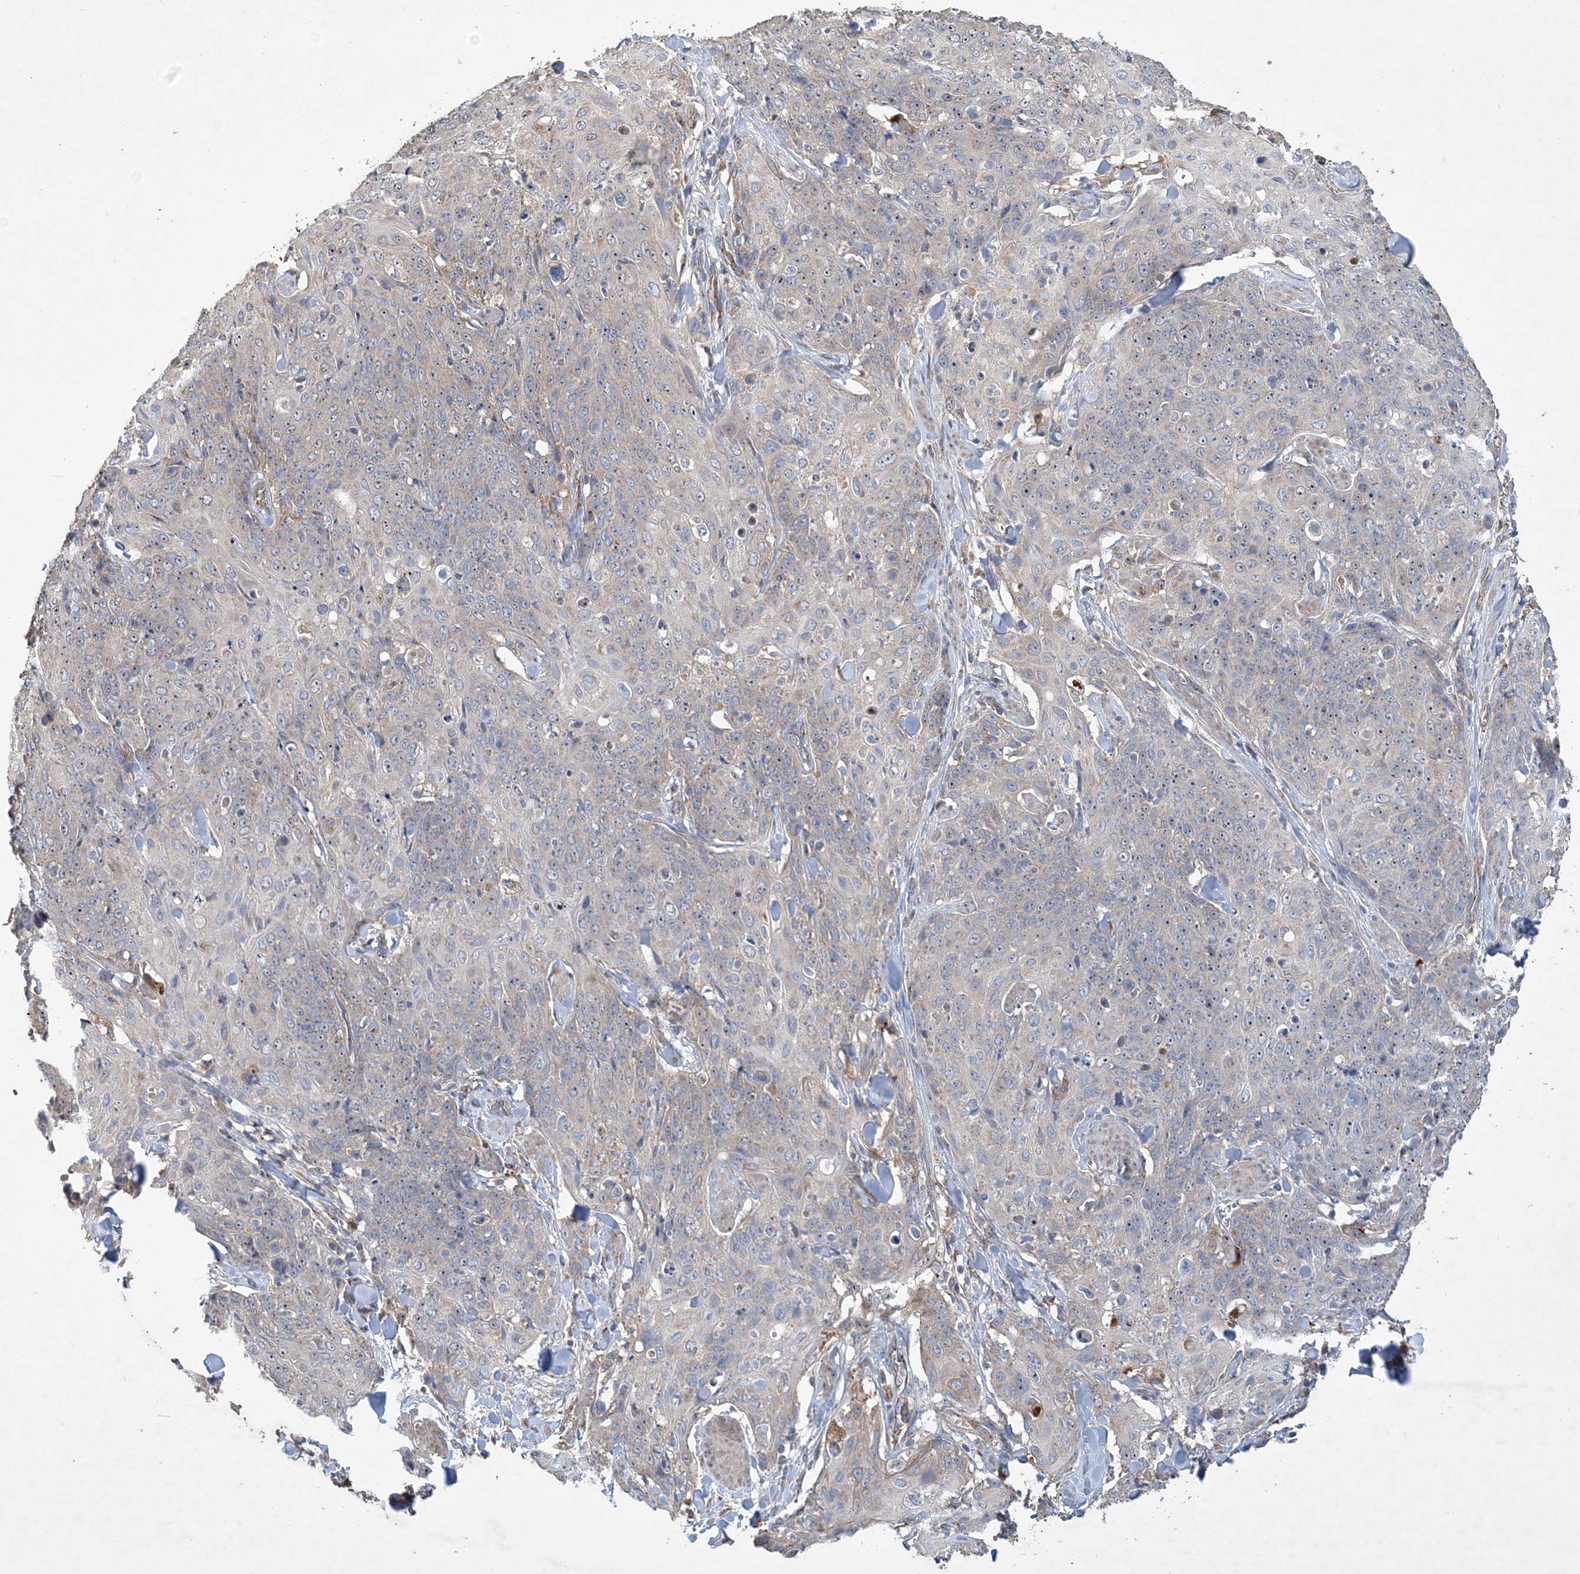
{"staining": {"intensity": "moderate", "quantity": "<25%", "location": "cytoplasmic/membranous,nuclear"}, "tissue": "skin cancer", "cell_type": "Tumor cells", "image_type": "cancer", "snomed": [{"axis": "morphology", "description": "Squamous cell carcinoma, NOS"}, {"axis": "topography", "description": "Skin"}, {"axis": "topography", "description": "Vulva"}], "caption": "Immunohistochemical staining of skin squamous cell carcinoma displays low levels of moderate cytoplasmic/membranous and nuclear protein staining in approximately <25% of tumor cells.", "gene": "FEZ2", "patient": {"sex": "female", "age": 85}}